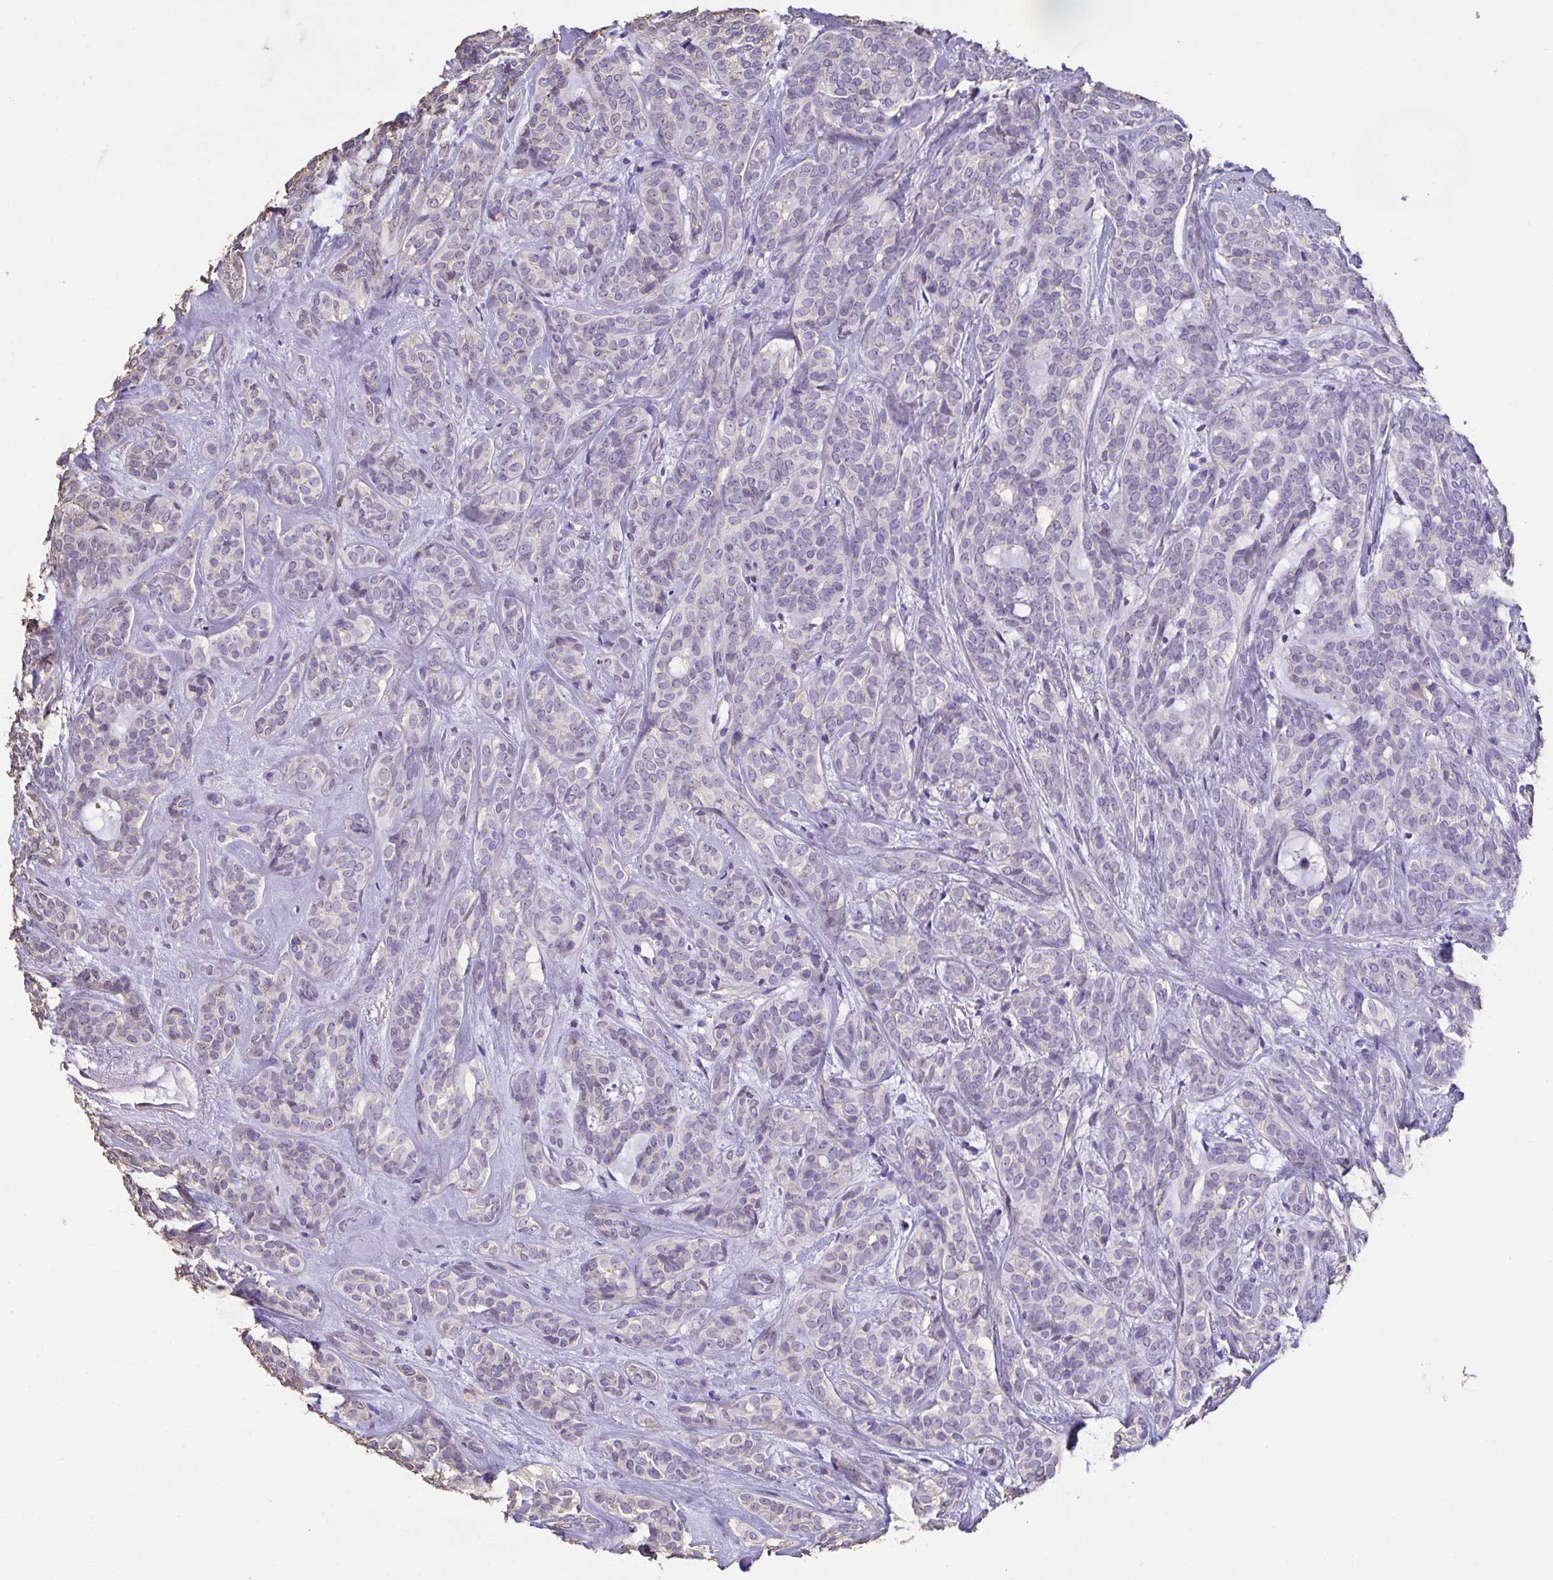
{"staining": {"intensity": "negative", "quantity": "none", "location": "none"}, "tissue": "head and neck cancer", "cell_type": "Tumor cells", "image_type": "cancer", "snomed": [{"axis": "morphology", "description": "Adenocarcinoma, NOS"}, {"axis": "topography", "description": "Head-Neck"}], "caption": "The photomicrograph exhibits no staining of tumor cells in head and neck cancer. (DAB immunohistochemistry (IHC) with hematoxylin counter stain).", "gene": "IL23R", "patient": {"sex": "female", "age": 57}}